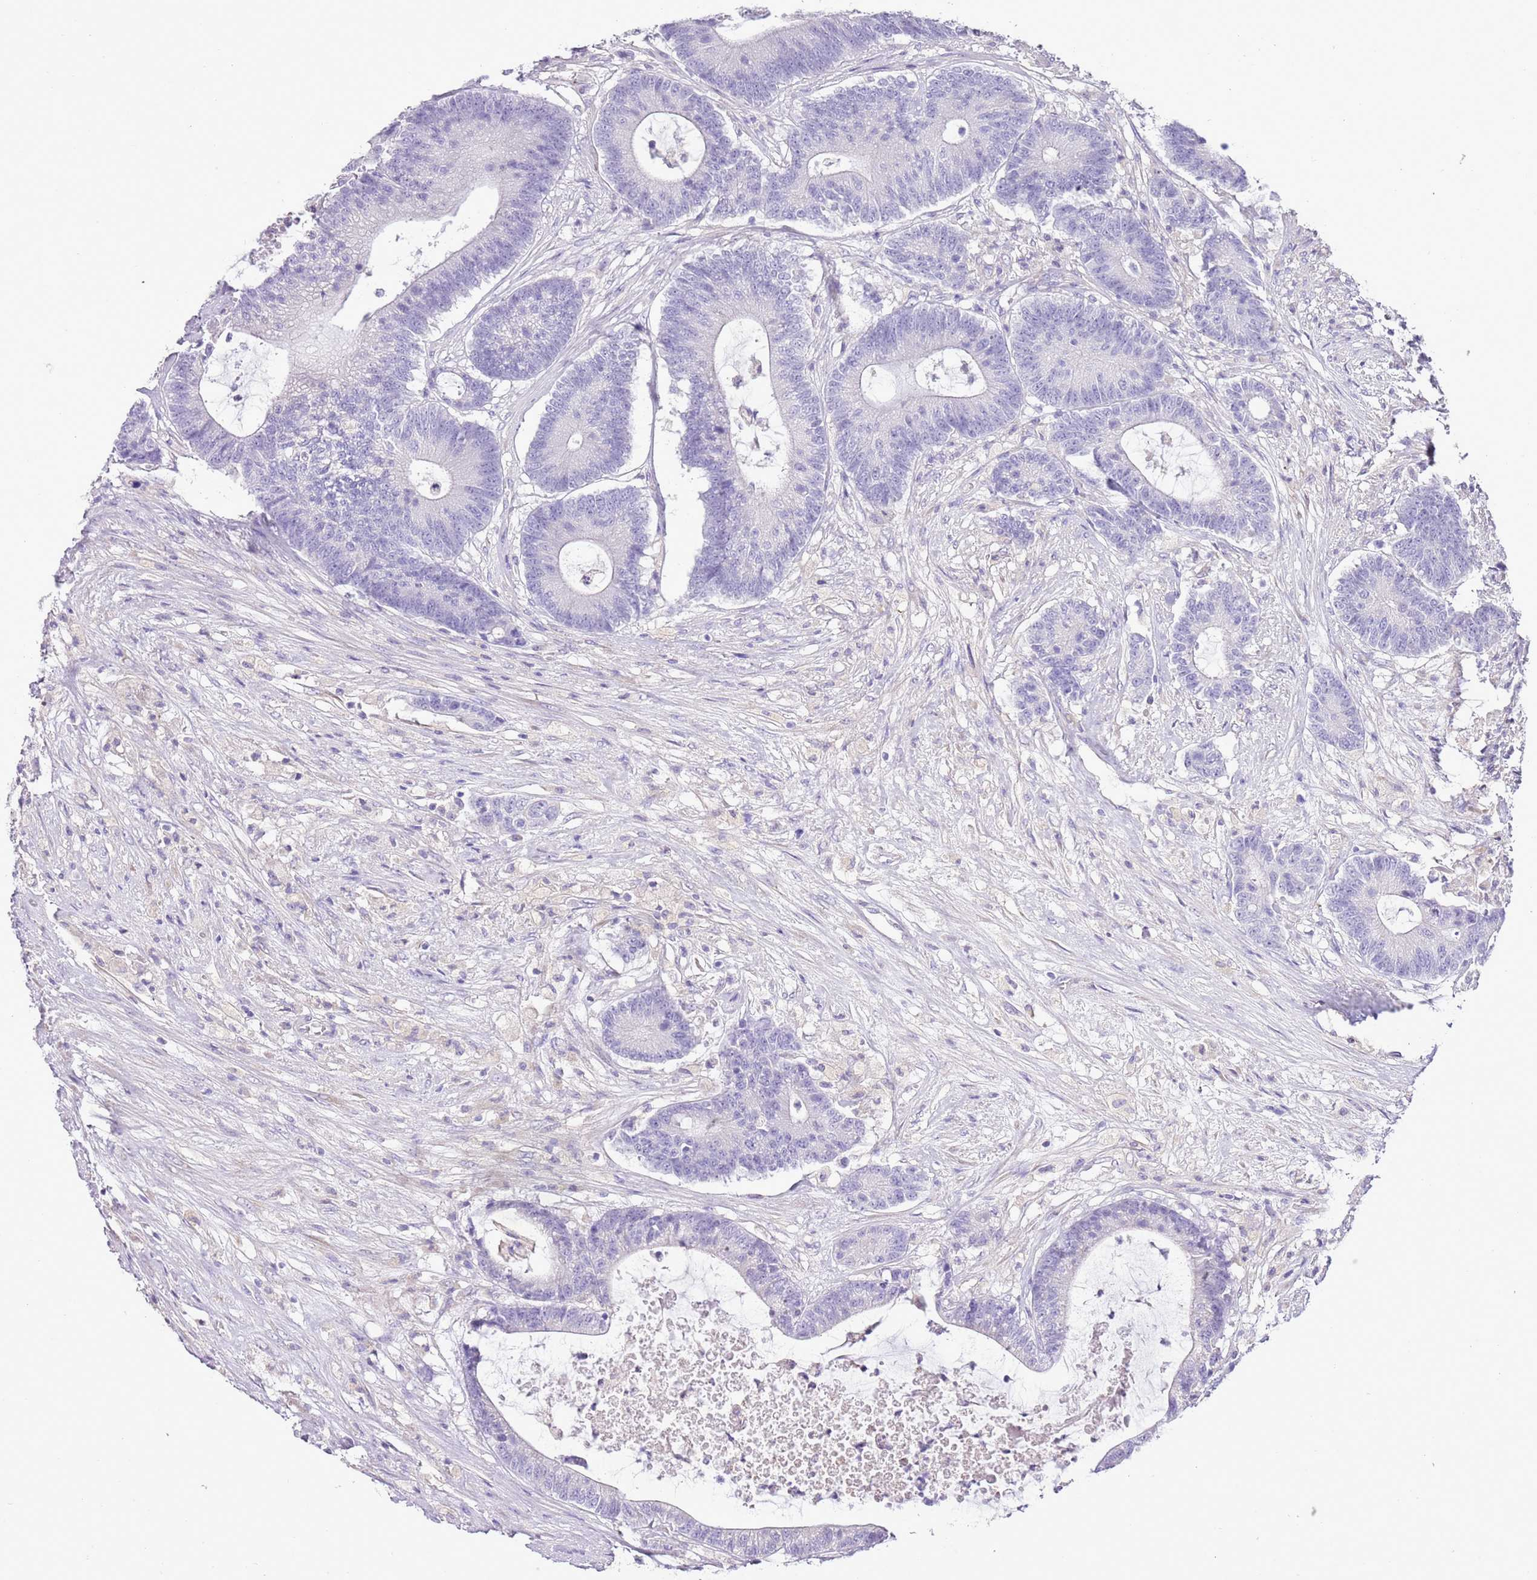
{"staining": {"intensity": "negative", "quantity": "none", "location": "none"}, "tissue": "colorectal cancer", "cell_type": "Tumor cells", "image_type": "cancer", "snomed": [{"axis": "morphology", "description": "Adenocarcinoma, NOS"}, {"axis": "topography", "description": "Colon"}], "caption": "Histopathology image shows no significant protein staining in tumor cells of adenocarcinoma (colorectal). (Stains: DAB (3,3'-diaminobenzidine) IHC with hematoxylin counter stain, Microscopy: brightfield microscopy at high magnification).", "gene": "AAR2", "patient": {"sex": "female", "age": 84}}